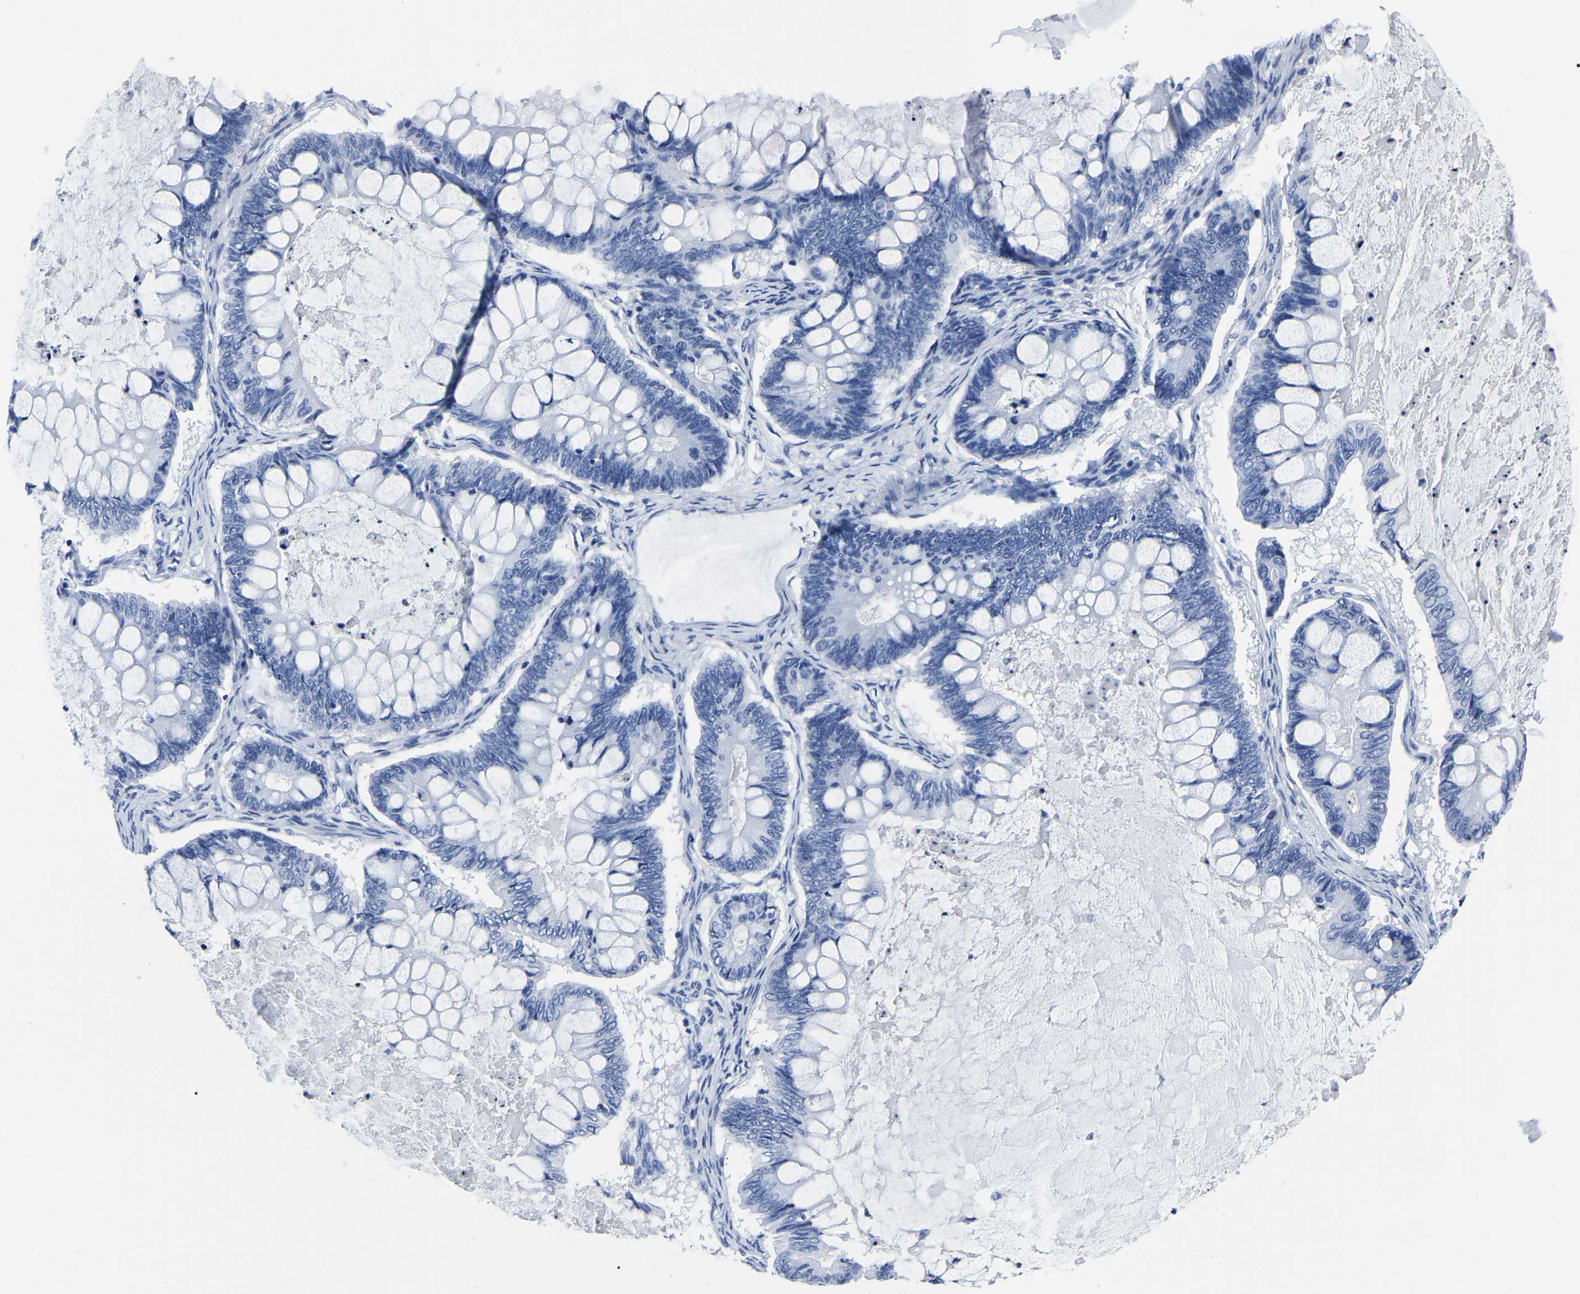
{"staining": {"intensity": "negative", "quantity": "none", "location": "none"}, "tissue": "ovarian cancer", "cell_type": "Tumor cells", "image_type": "cancer", "snomed": [{"axis": "morphology", "description": "Cystadenocarcinoma, mucinous, NOS"}, {"axis": "topography", "description": "Ovary"}], "caption": "Immunohistochemistry (IHC) photomicrograph of neoplastic tissue: human ovarian cancer stained with DAB (3,3'-diaminobenzidine) exhibits no significant protein expression in tumor cells.", "gene": "IMPG2", "patient": {"sex": "female", "age": 61}}